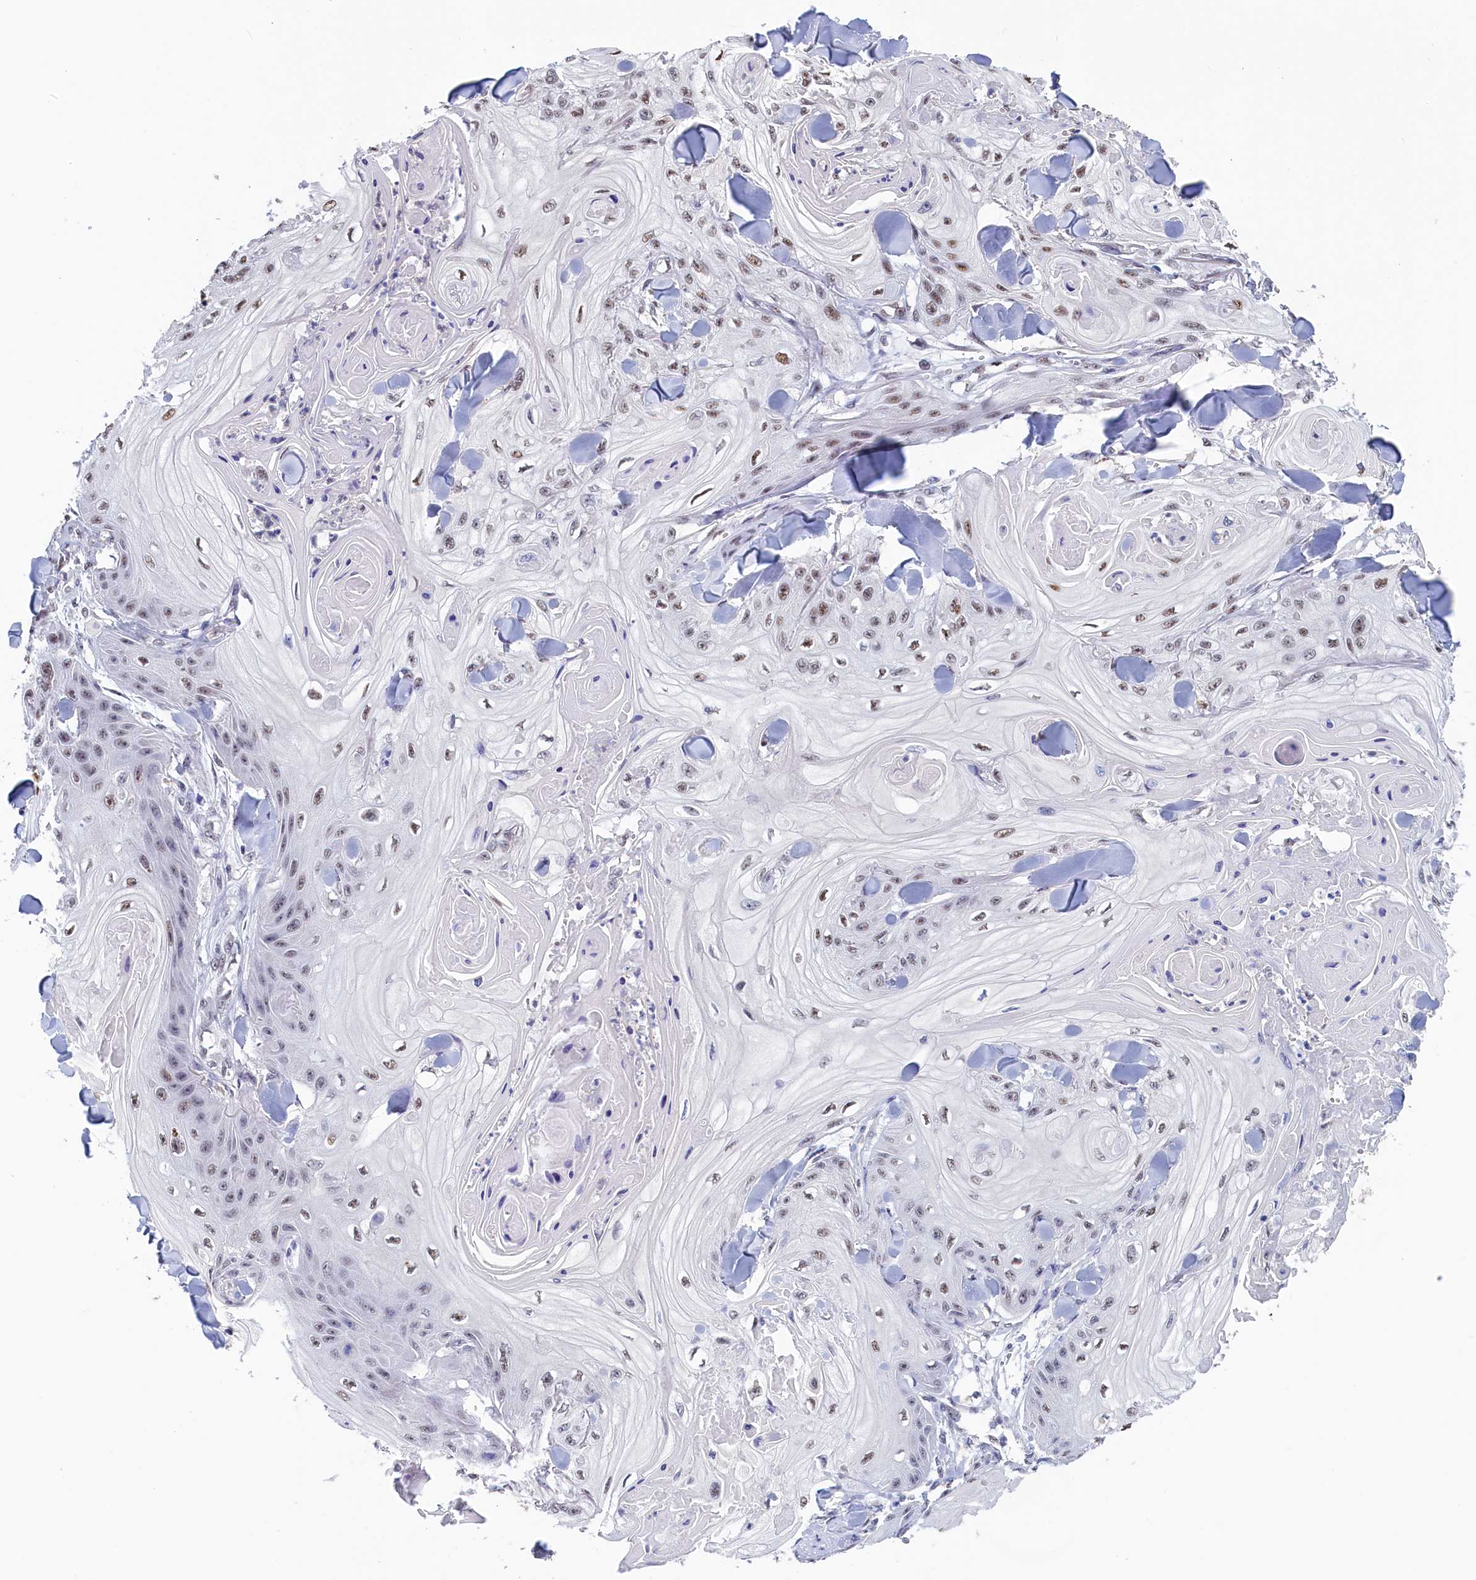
{"staining": {"intensity": "moderate", "quantity": "<25%", "location": "nuclear"}, "tissue": "skin cancer", "cell_type": "Tumor cells", "image_type": "cancer", "snomed": [{"axis": "morphology", "description": "Squamous cell carcinoma, NOS"}, {"axis": "topography", "description": "Skin"}], "caption": "Skin cancer (squamous cell carcinoma) stained for a protein reveals moderate nuclear positivity in tumor cells. The staining was performed using DAB (3,3'-diaminobenzidine) to visualize the protein expression in brown, while the nuclei were stained in blue with hematoxylin (Magnification: 20x).", "gene": "MOSPD3", "patient": {"sex": "male", "age": 74}}